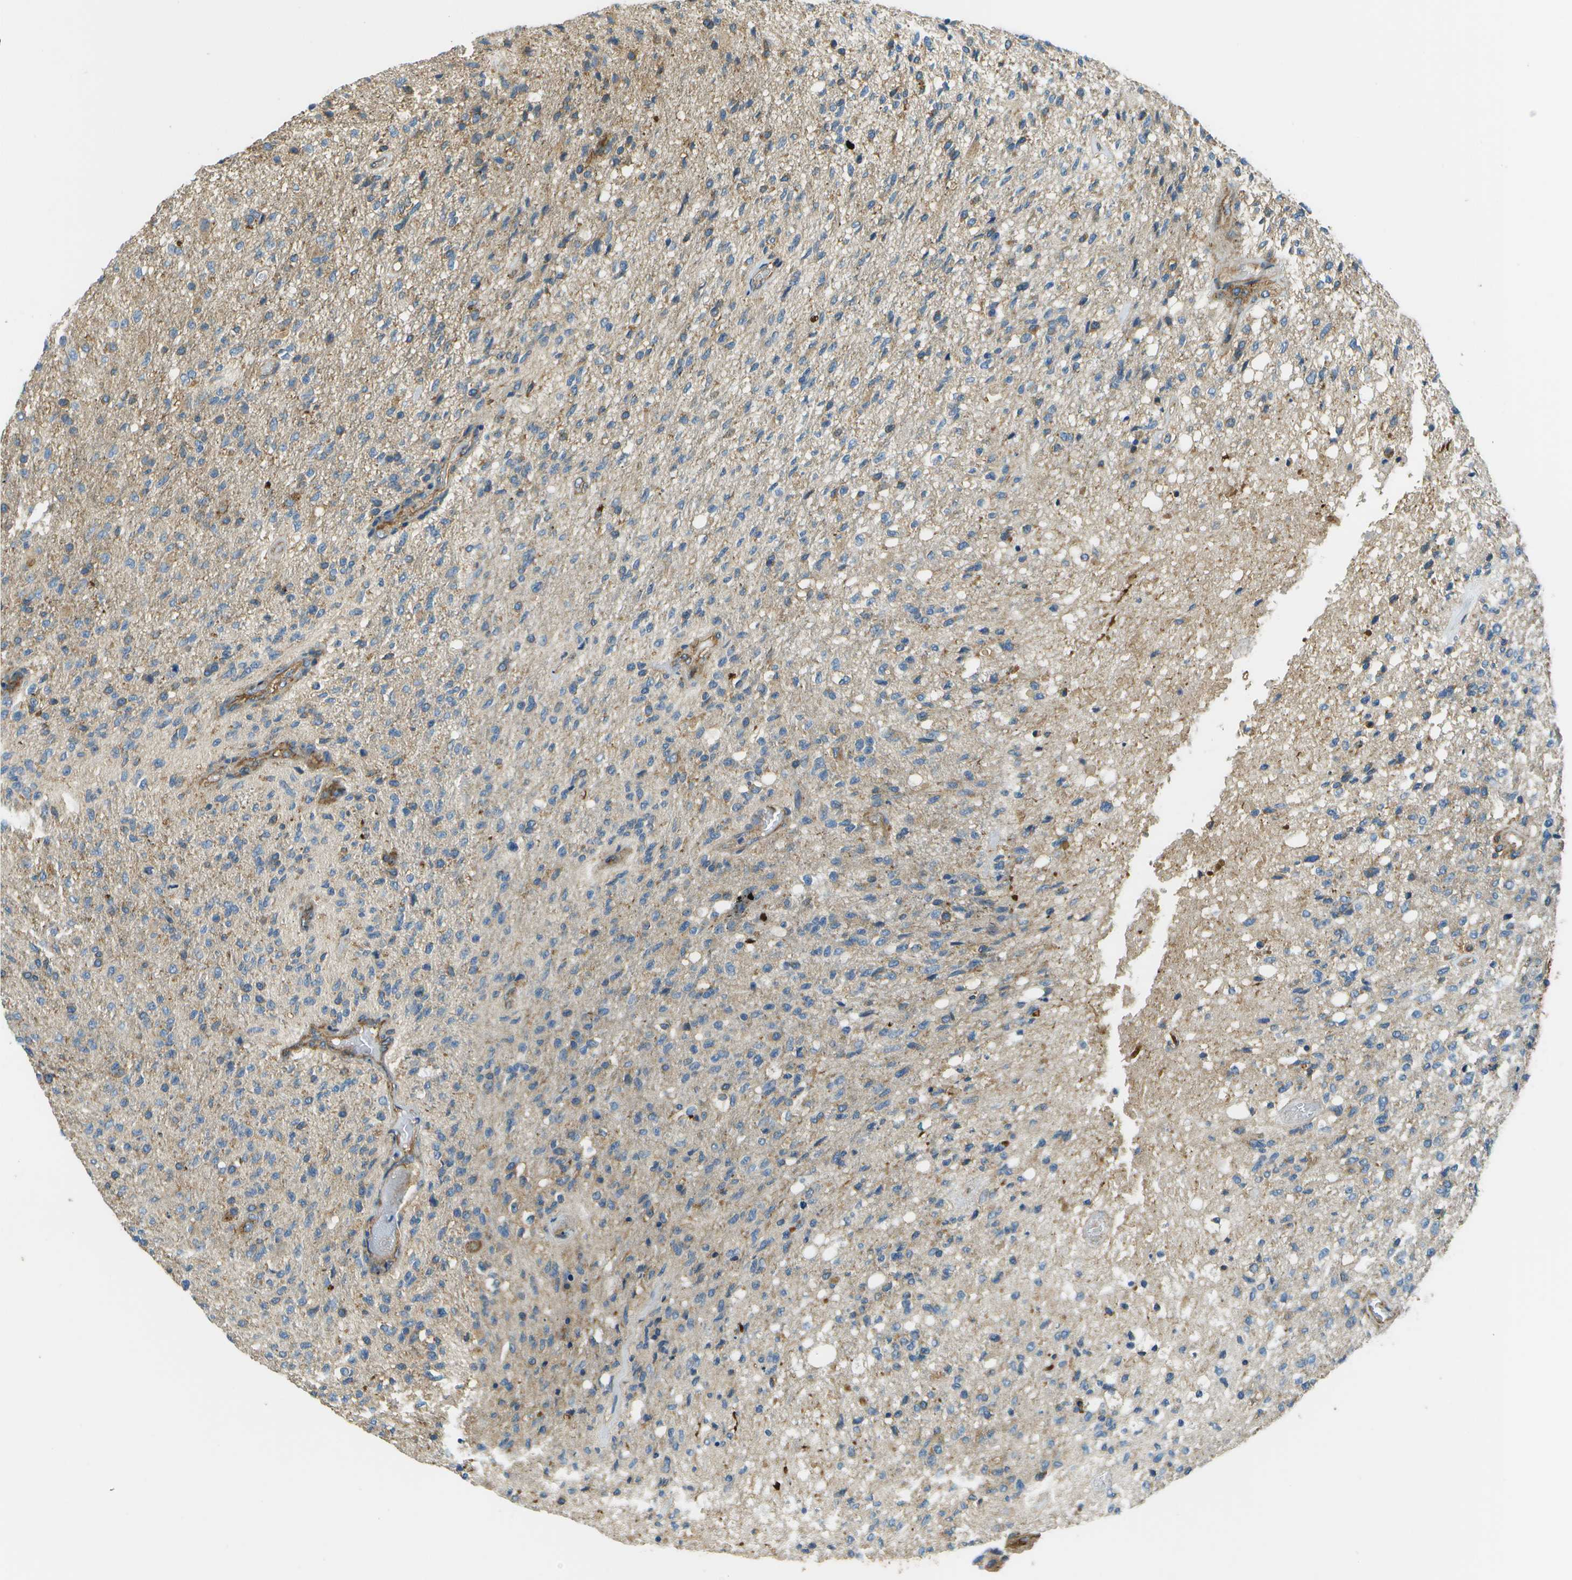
{"staining": {"intensity": "moderate", "quantity": "<25%", "location": "cytoplasmic/membranous"}, "tissue": "glioma", "cell_type": "Tumor cells", "image_type": "cancer", "snomed": [{"axis": "morphology", "description": "Normal tissue, NOS"}, {"axis": "morphology", "description": "Glioma, malignant, High grade"}, {"axis": "topography", "description": "Cerebral cortex"}], "caption": "Immunohistochemistry (DAB (3,3'-diaminobenzidine)) staining of human glioma demonstrates moderate cytoplasmic/membranous protein positivity in approximately <25% of tumor cells.", "gene": "CLTC", "patient": {"sex": "male", "age": 77}}